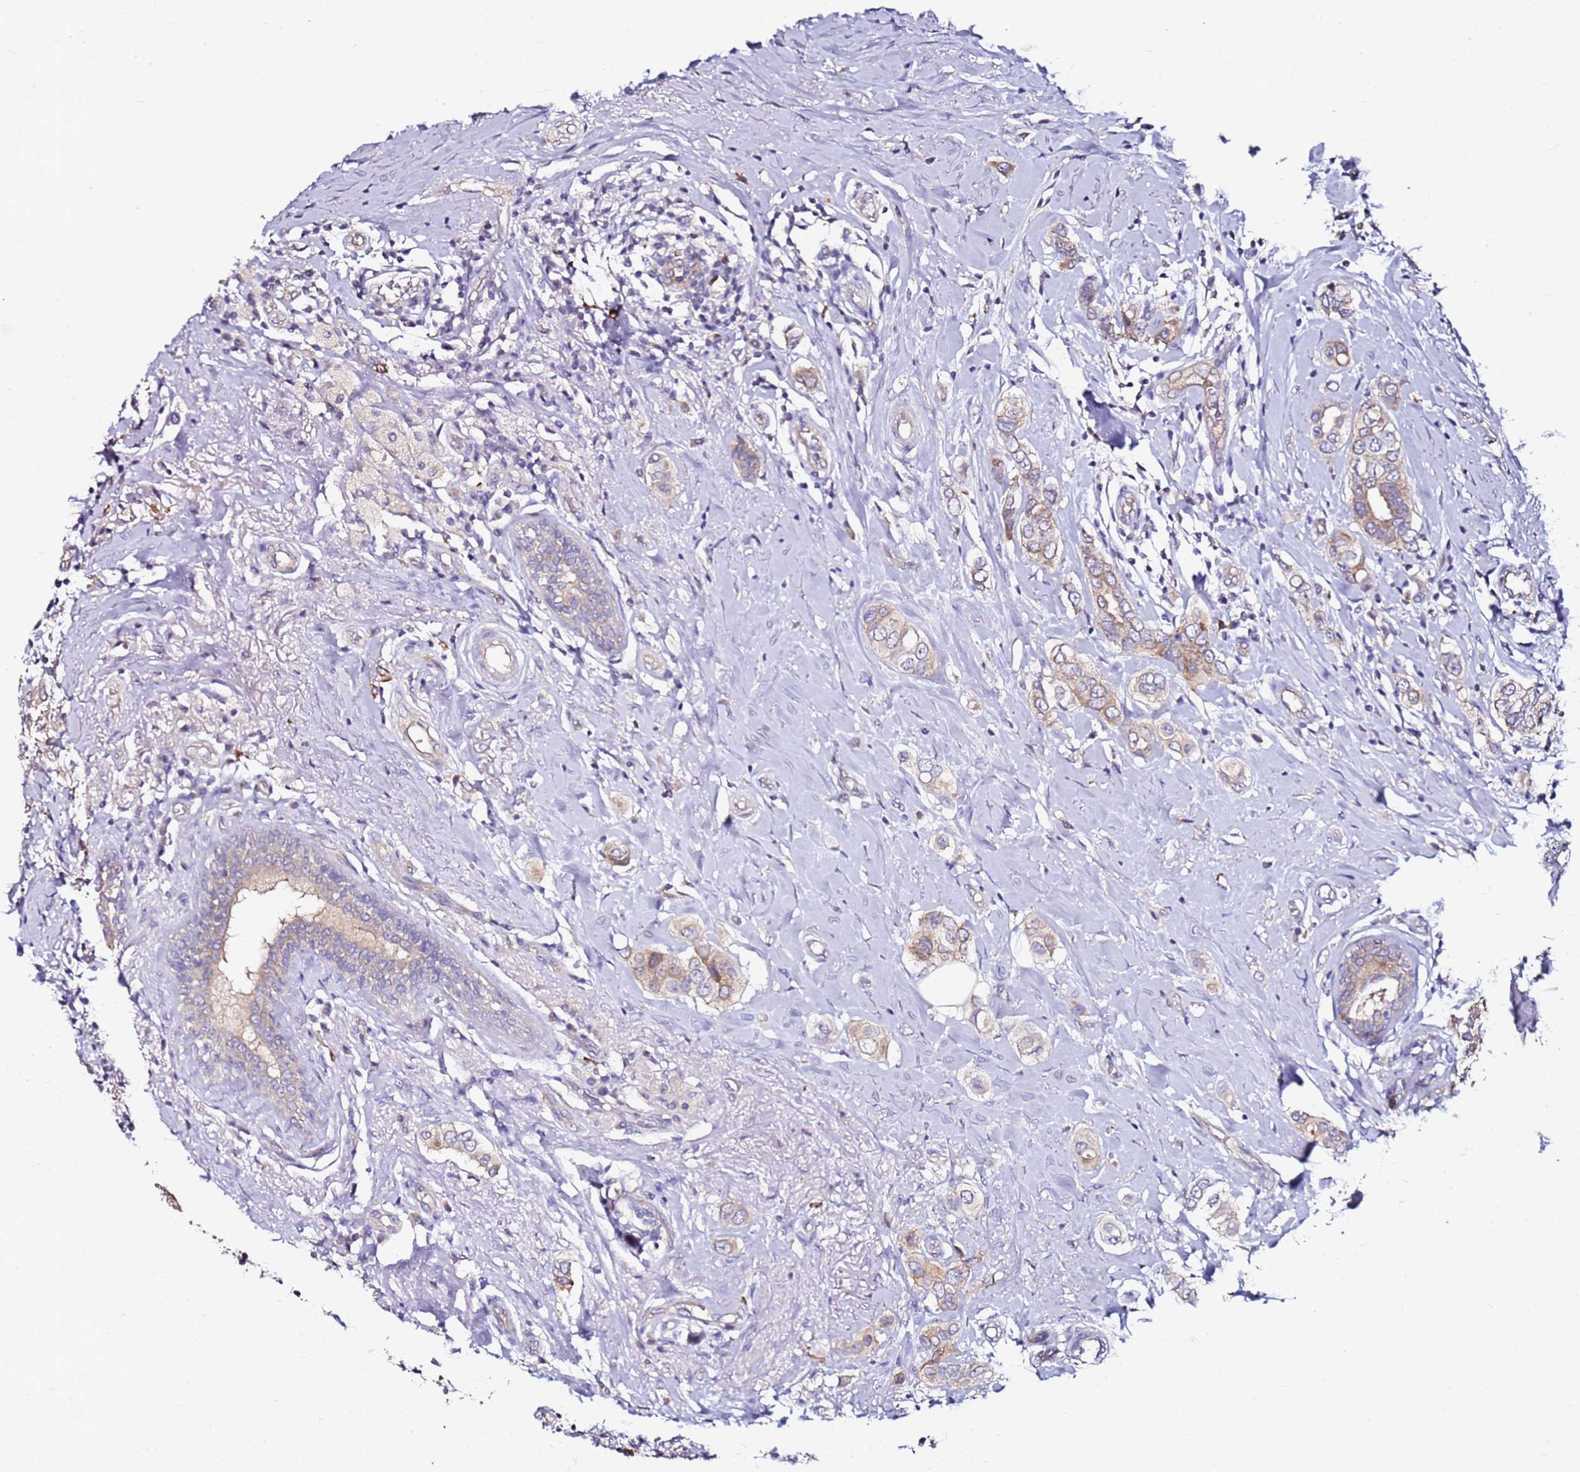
{"staining": {"intensity": "moderate", "quantity": "25%-75%", "location": "cytoplasmic/membranous"}, "tissue": "breast cancer", "cell_type": "Tumor cells", "image_type": "cancer", "snomed": [{"axis": "morphology", "description": "Lobular carcinoma"}, {"axis": "topography", "description": "Breast"}], "caption": "Immunohistochemistry (DAB (3,3'-diaminobenzidine)) staining of human breast cancer (lobular carcinoma) shows moderate cytoplasmic/membranous protein positivity in about 25%-75% of tumor cells.", "gene": "SRRM5", "patient": {"sex": "female", "age": 51}}